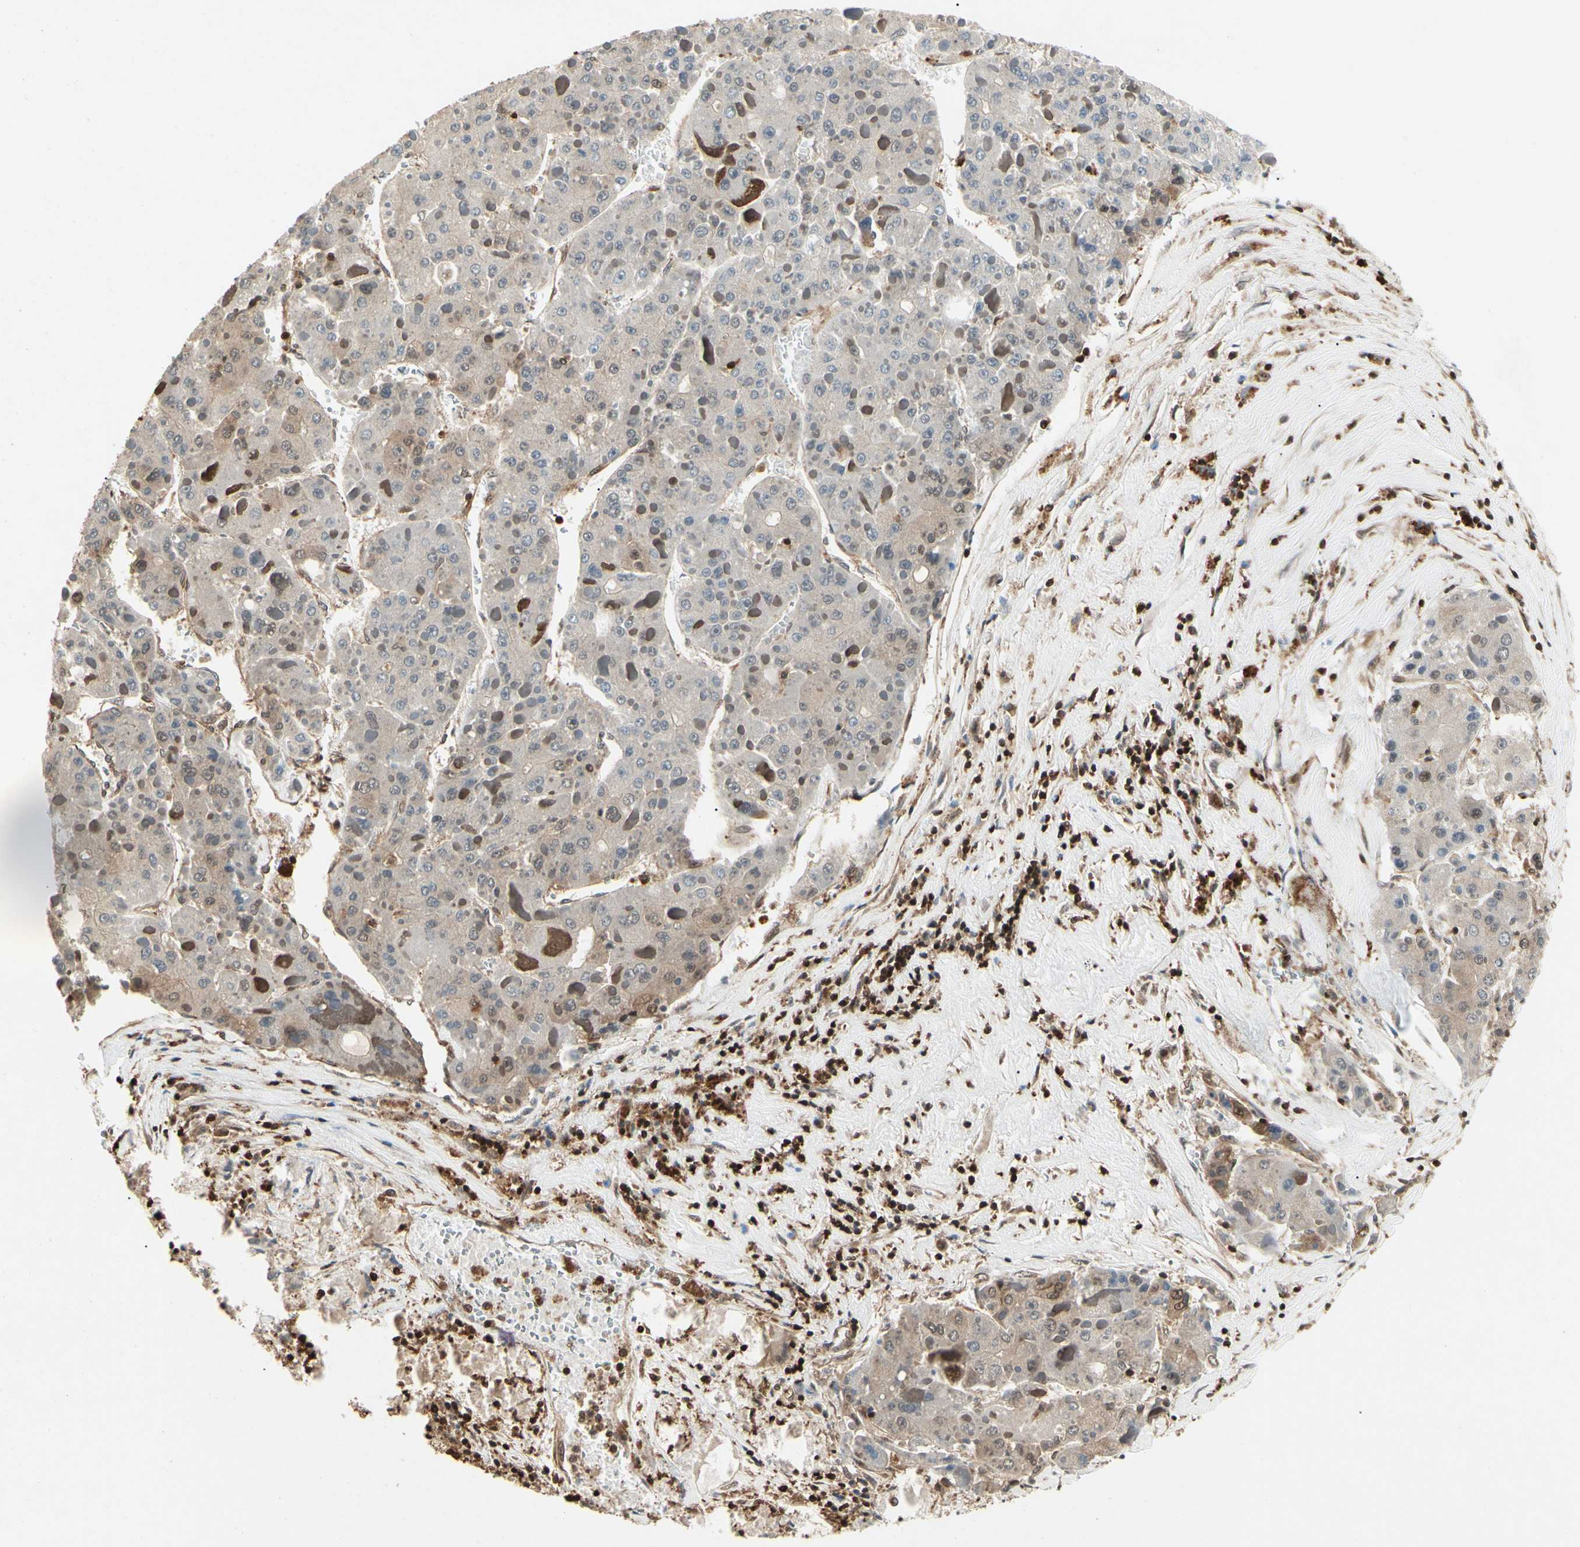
{"staining": {"intensity": "weak", "quantity": "25%-75%", "location": "cytoplasmic/membranous,nuclear"}, "tissue": "liver cancer", "cell_type": "Tumor cells", "image_type": "cancer", "snomed": [{"axis": "morphology", "description": "Carcinoma, Hepatocellular, NOS"}, {"axis": "topography", "description": "Liver"}], "caption": "Liver cancer (hepatocellular carcinoma) stained with a protein marker displays weak staining in tumor cells.", "gene": "YWHAQ", "patient": {"sex": "female", "age": 73}}